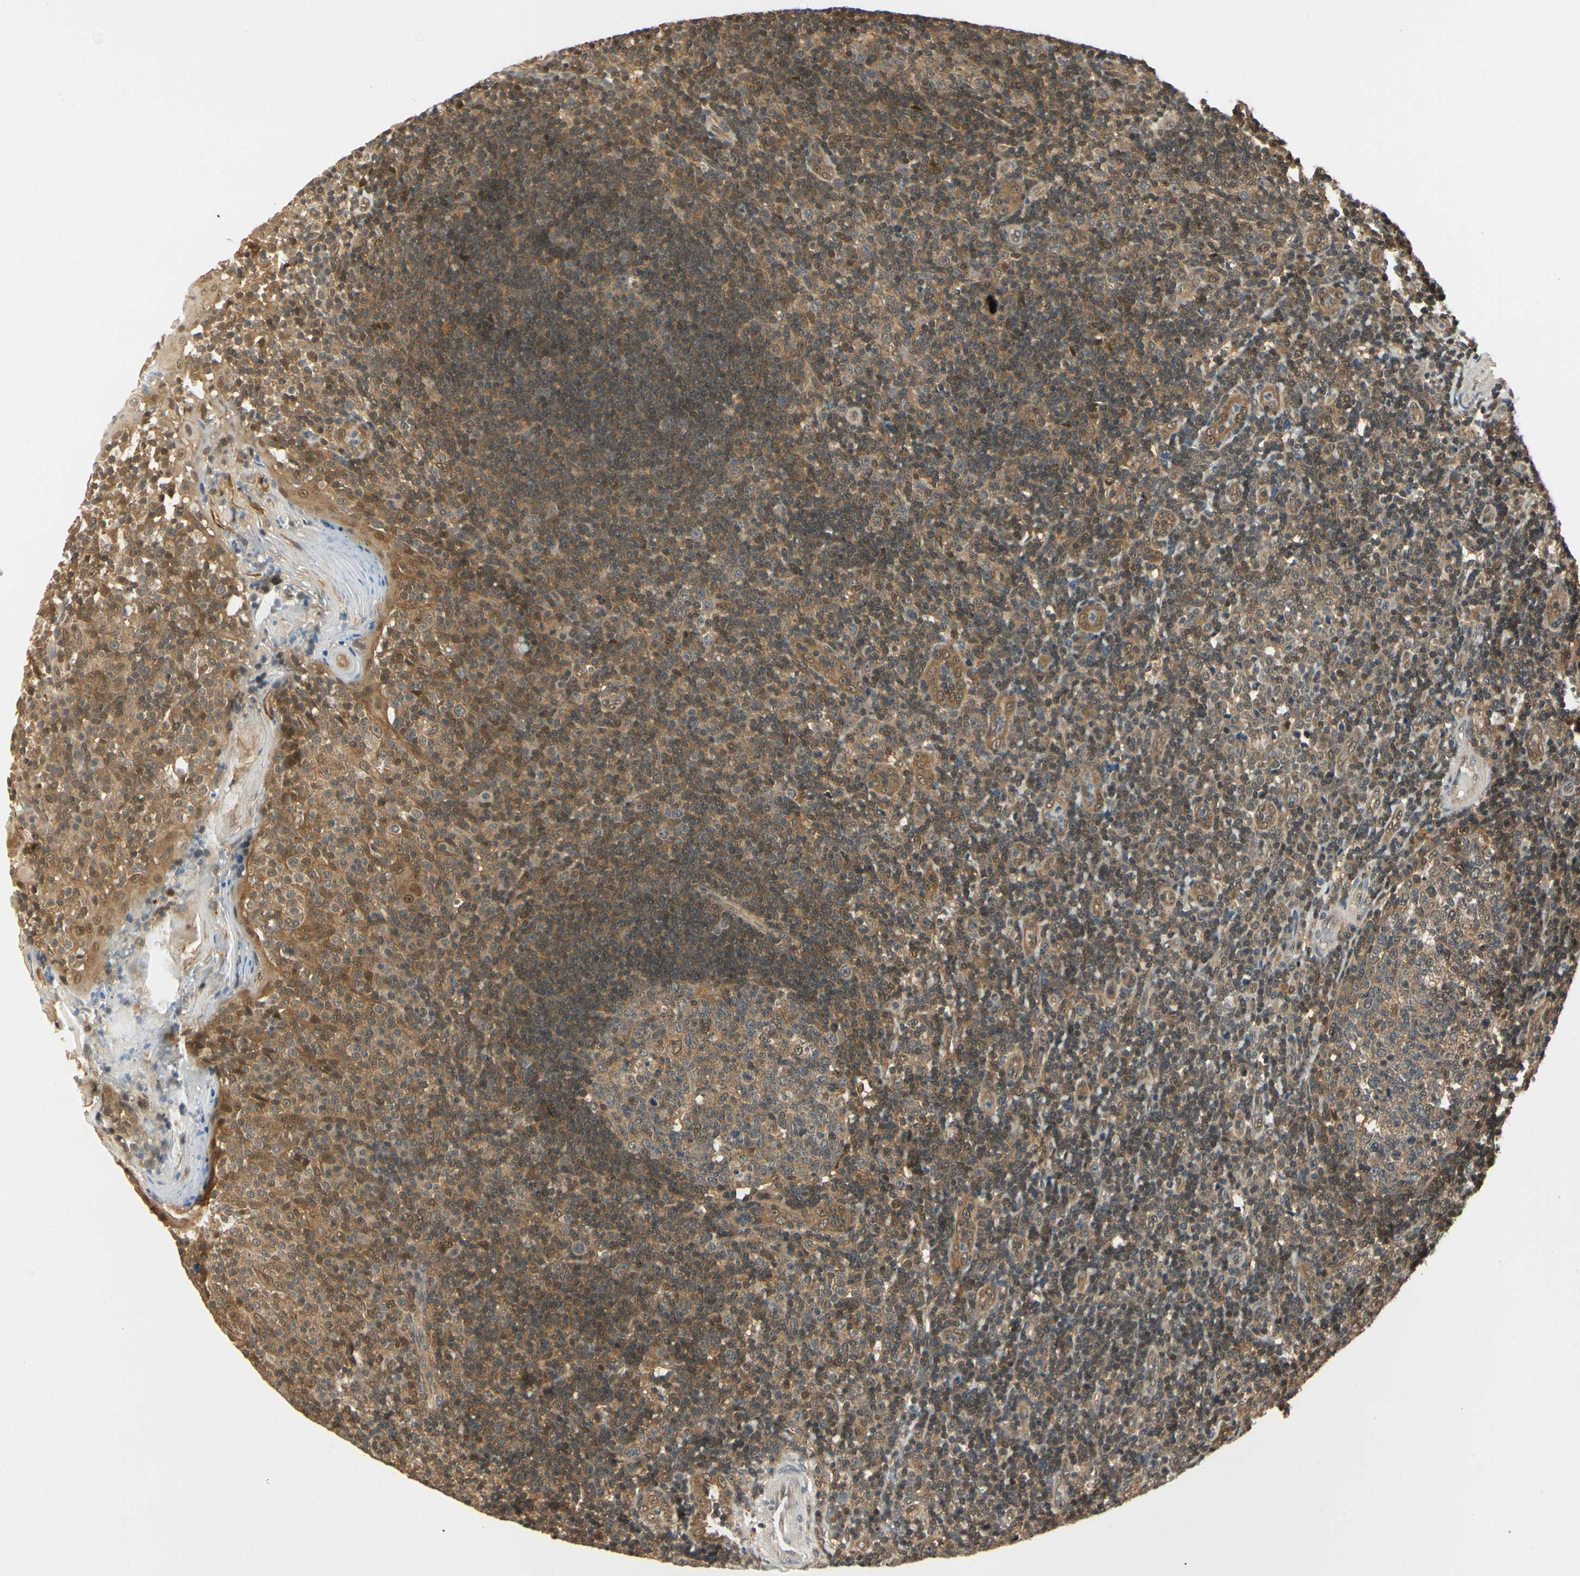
{"staining": {"intensity": "moderate", "quantity": ">75%", "location": "cytoplasmic/membranous"}, "tissue": "tonsil", "cell_type": "Germinal center cells", "image_type": "normal", "snomed": [{"axis": "morphology", "description": "Normal tissue, NOS"}, {"axis": "topography", "description": "Tonsil"}], "caption": "The micrograph shows a brown stain indicating the presence of a protein in the cytoplasmic/membranous of germinal center cells in tonsil. (Stains: DAB in brown, nuclei in blue, Microscopy: brightfield microscopy at high magnification).", "gene": "UBE2Z", "patient": {"sex": "female", "age": 40}}